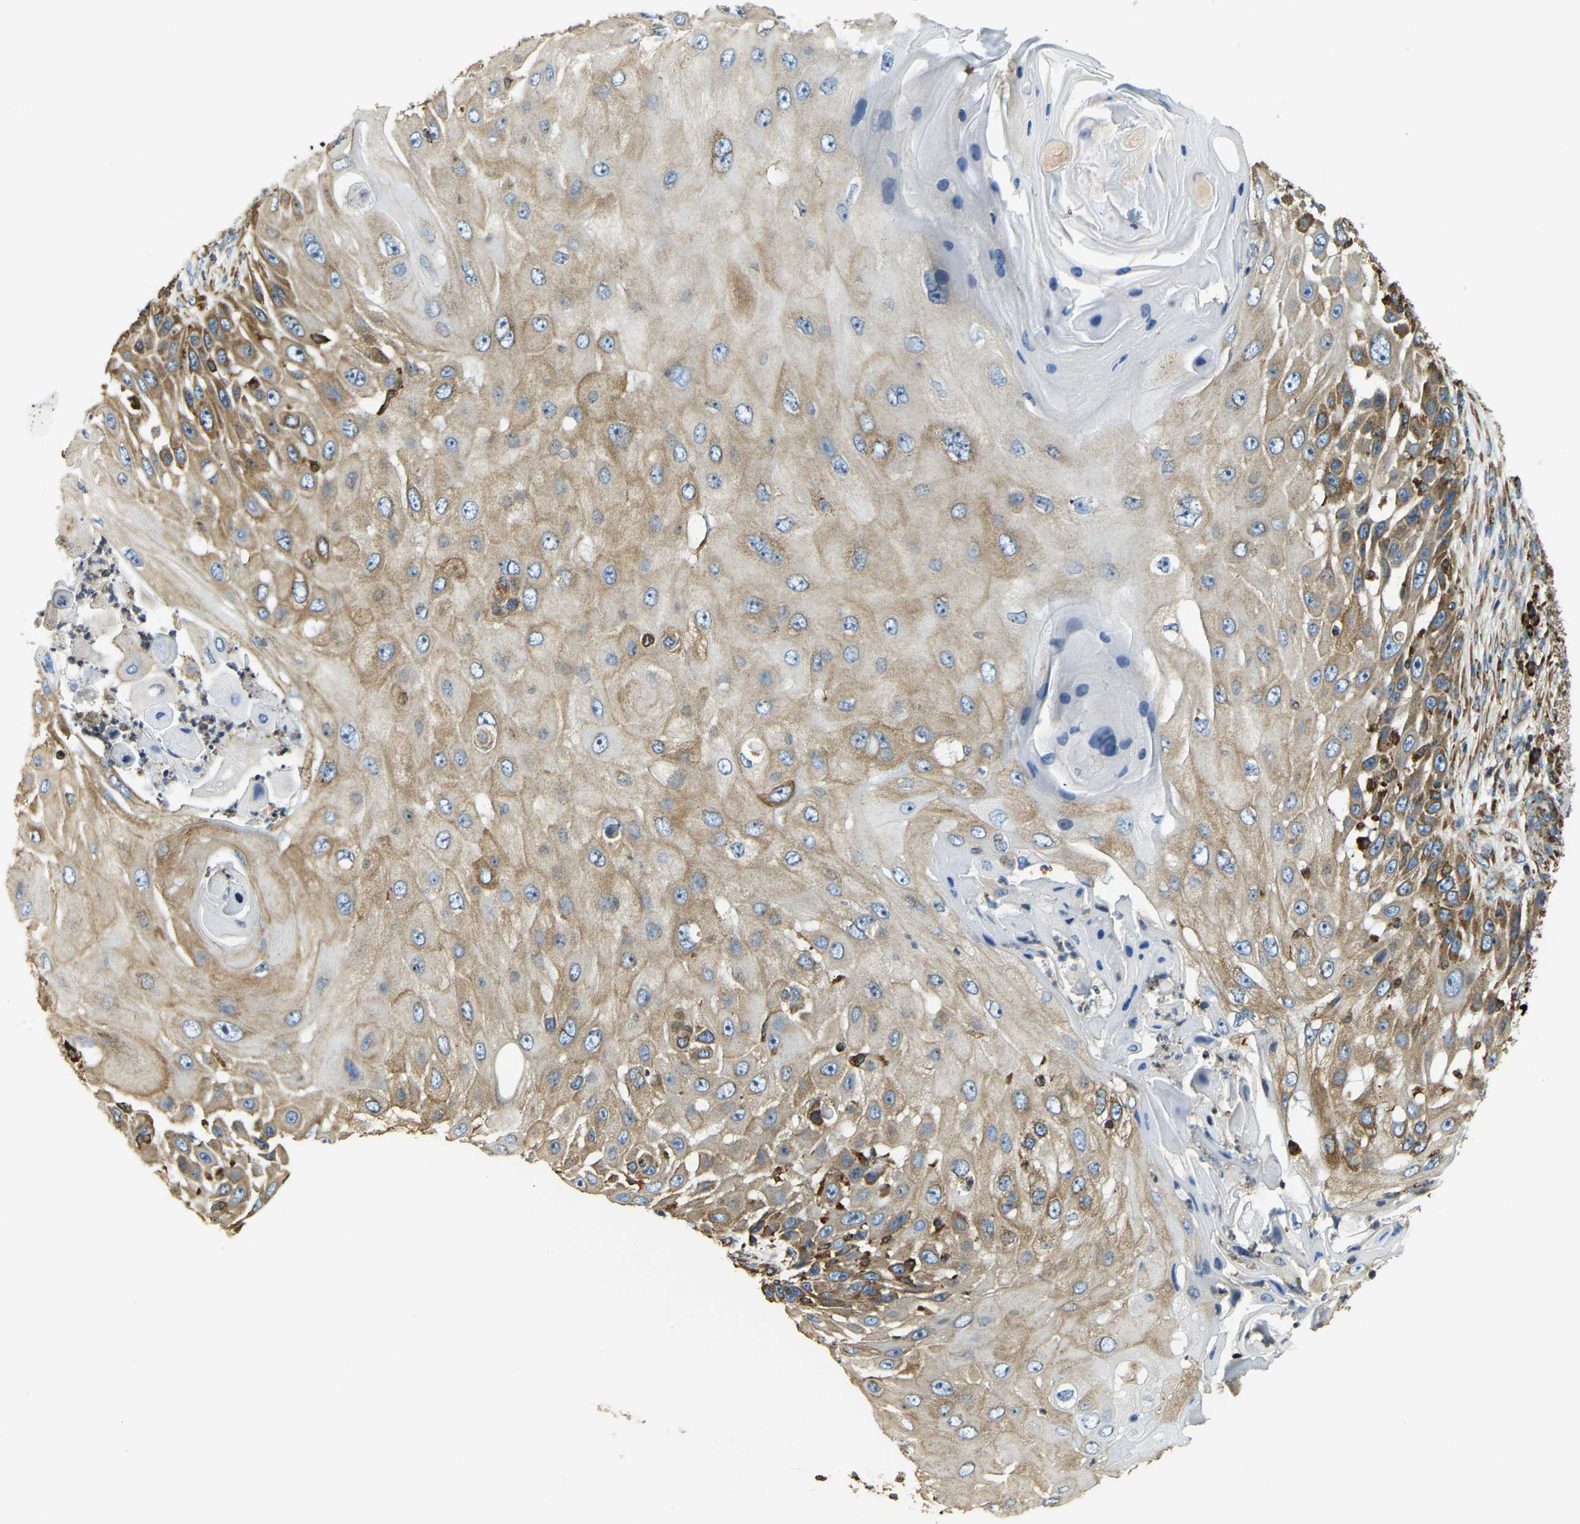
{"staining": {"intensity": "moderate", "quantity": ">75%", "location": "cytoplasmic/membranous"}, "tissue": "skin cancer", "cell_type": "Tumor cells", "image_type": "cancer", "snomed": [{"axis": "morphology", "description": "Squamous cell carcinoma, NOS"}, {"axis": "topography", "description": "Skin"}], "caption": "A brown stain shows moderate cytoplasmic/membranous positivity of a protein in skin squamous cell carcinoma tumor cells.", "gene": "RNF115", "patient": {"sex": "female", "age": 44}}